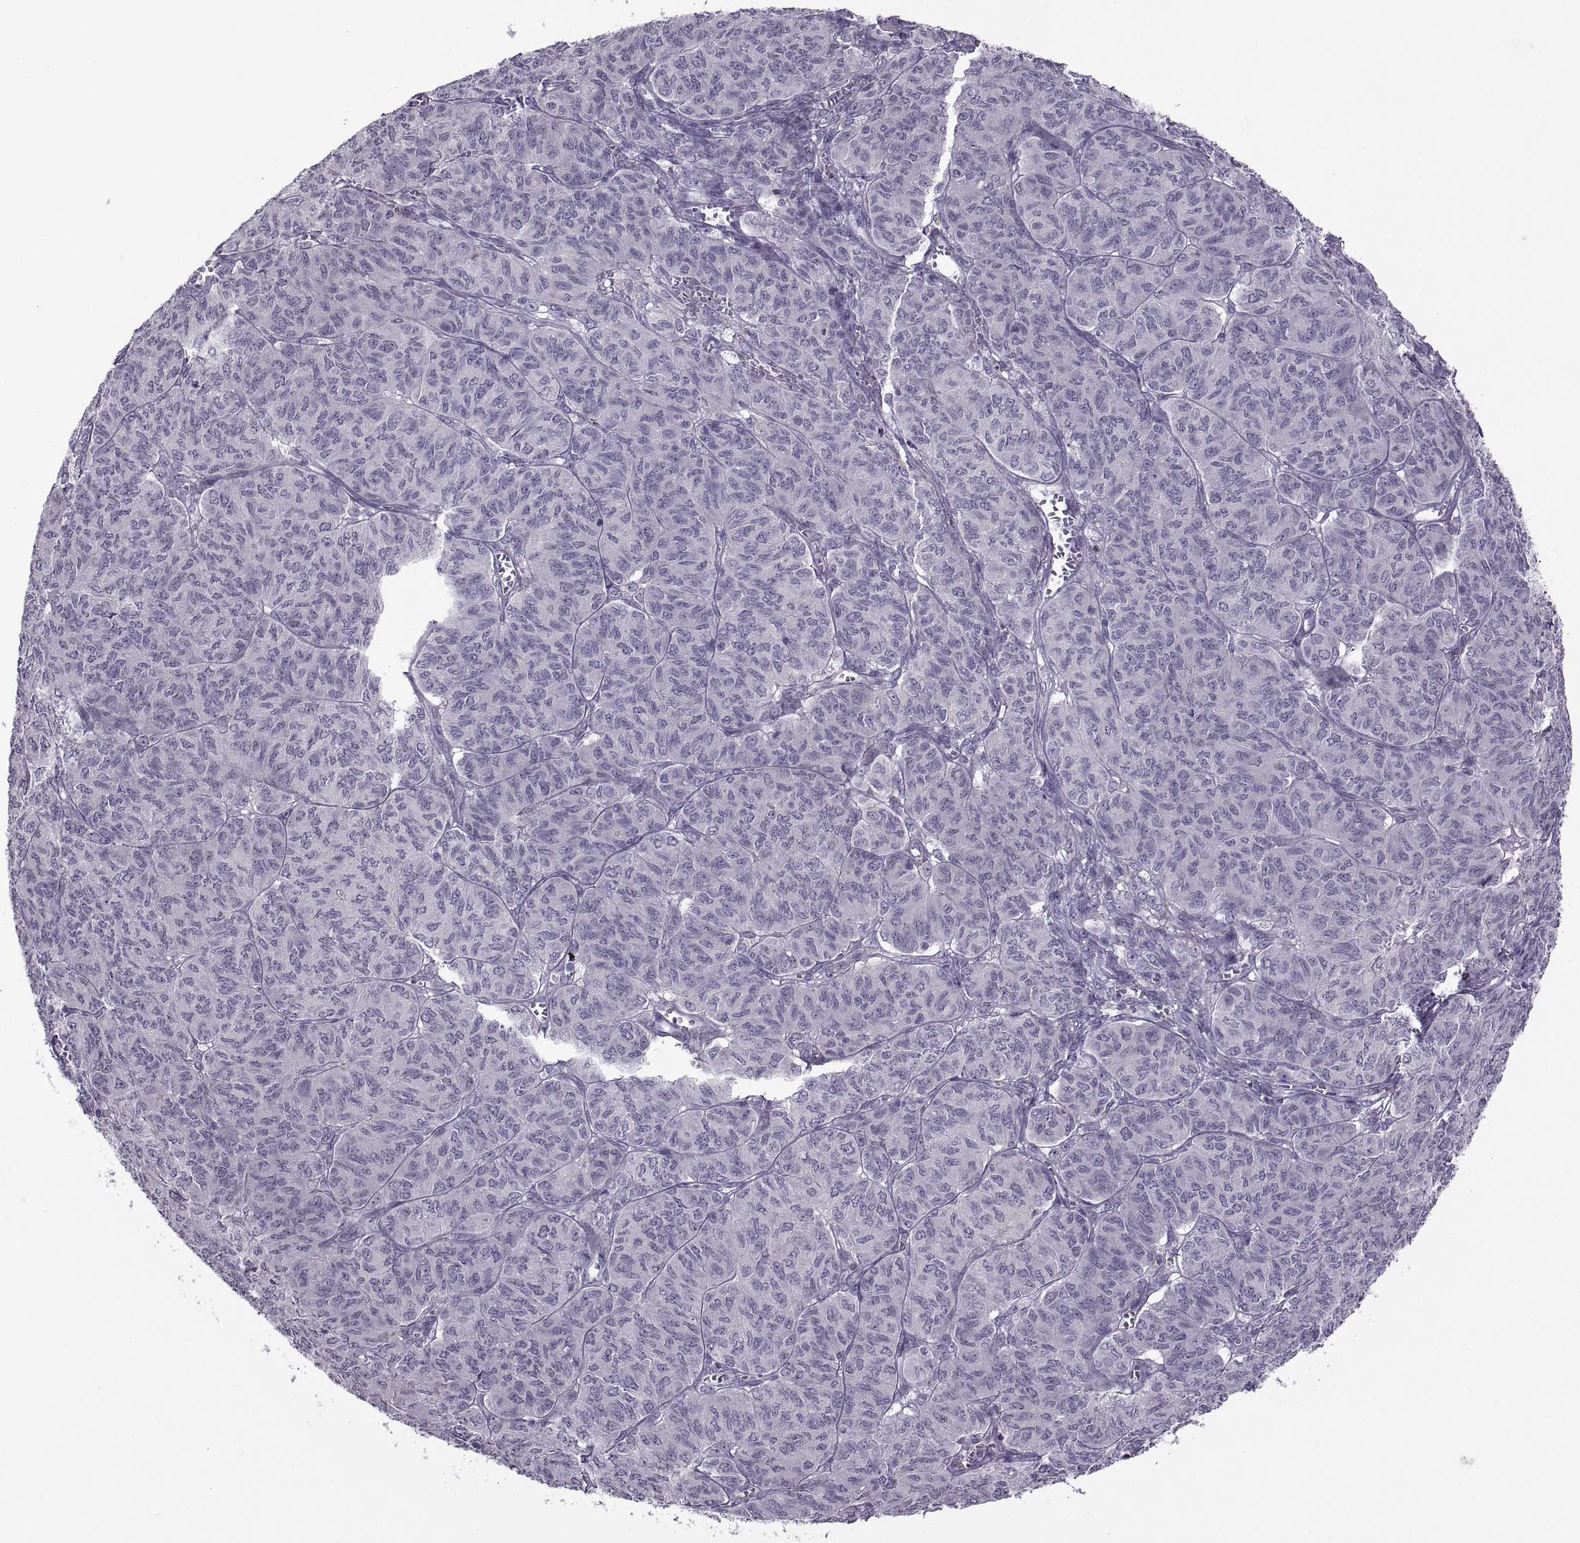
{"staining": {"intensity": "negative", "quantity": "none", "location": "none"}, "tissue": "ovarian cancer", "cell_type": "Tumor cells", "image_type": "cancer", "snomed": [{"axis": "morphology", "description": "Carcinoma, endometroid"}, {"axis": "topography", "description": "Ovary"}], "caption": "Tumor cells are negative for brown protein staining in ovarian cancer (endometroid carcinoma).", "gene": "RSPH6A", "patient": {"sex": "female", "age": 80}}